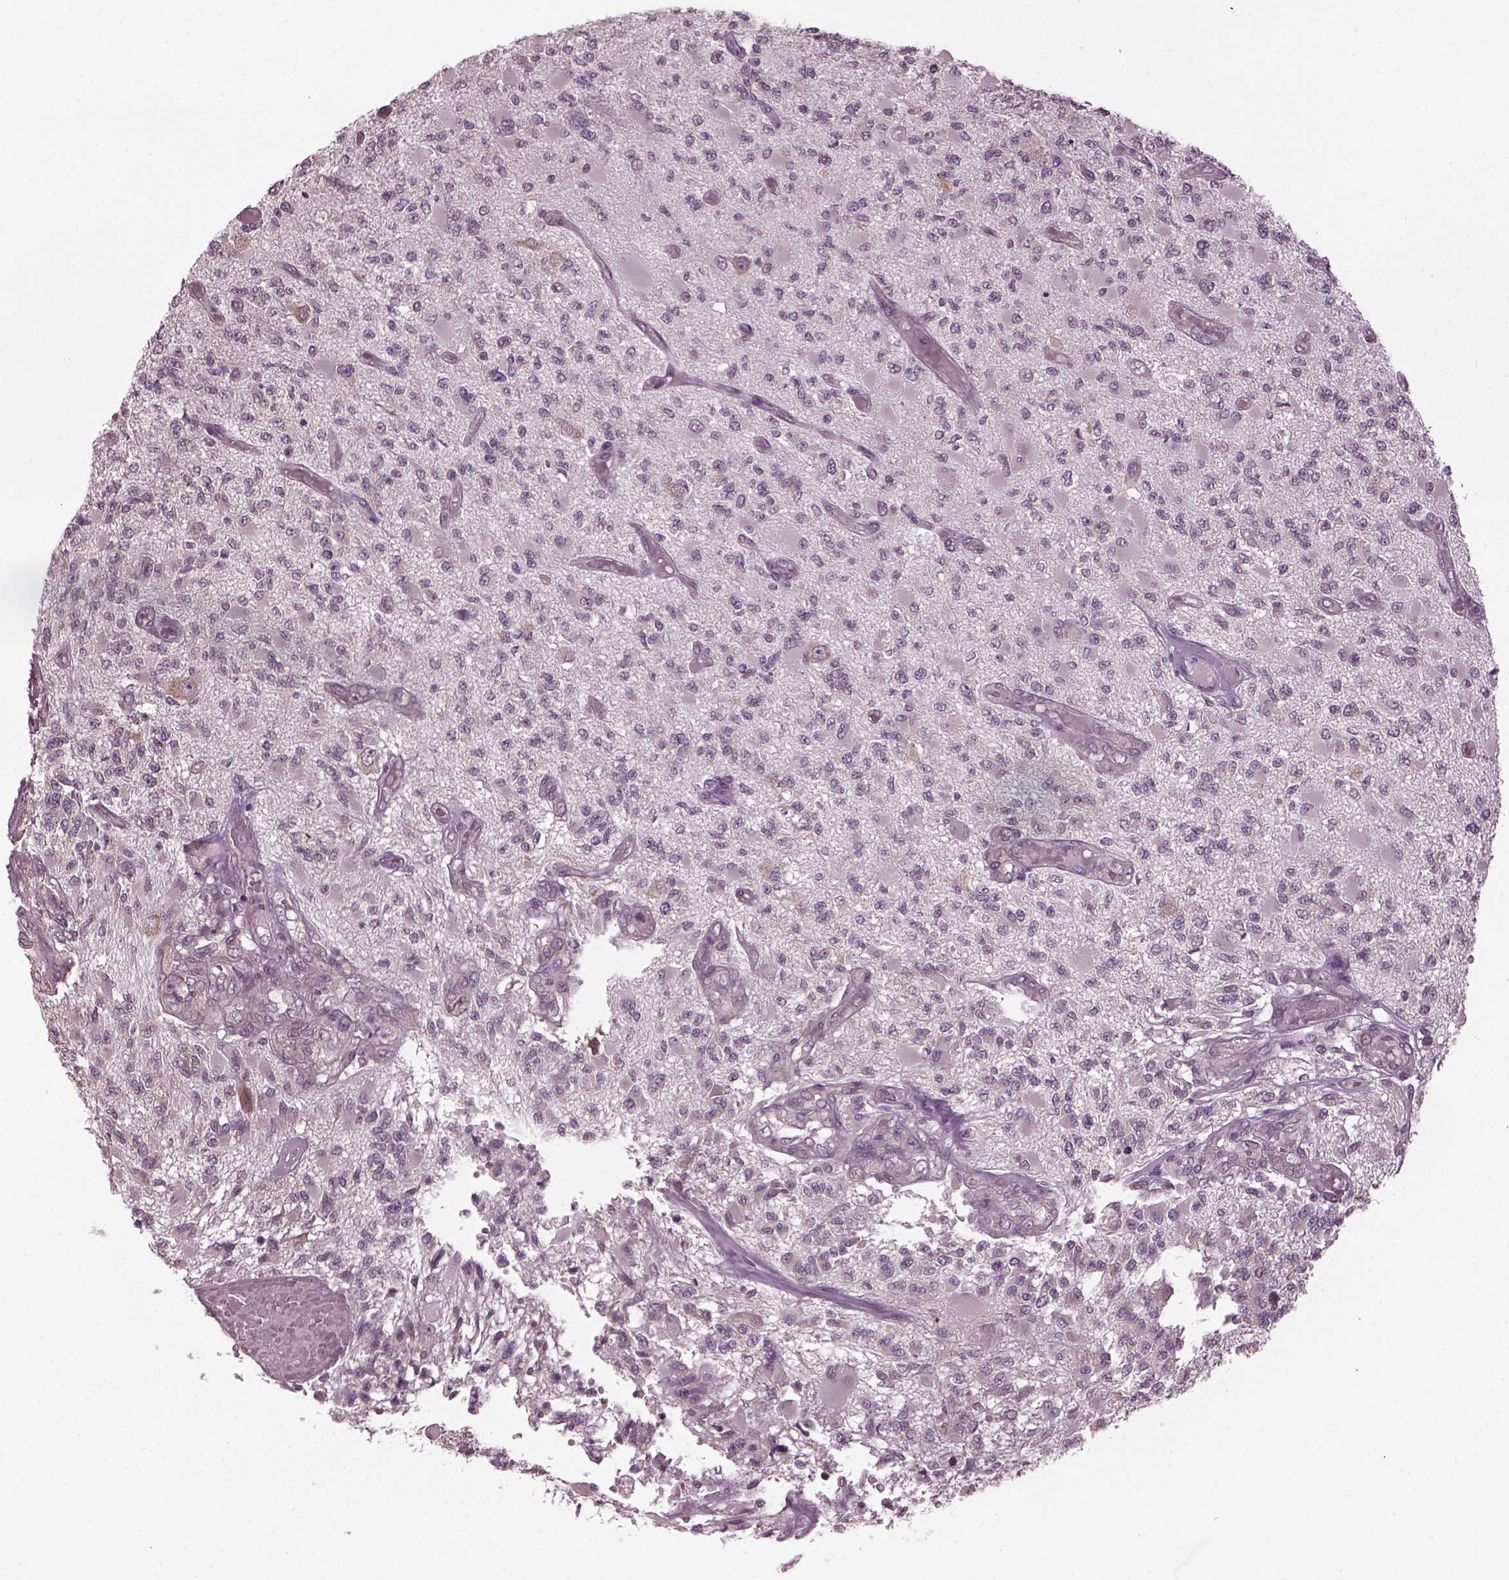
{"staining": {"intensity": "negative", "quantity": "none", "location": "none"}, "tissue": "glioma", "cell_type": "Tumor cells", "image_type": "cancer", "snomed": [{"axis": "morphology", "description": "Glioma, malignant, High grade"}, {"axis": "topography", "description": "Brain"}], "caption": "The image shows no staining of tumor cells in glioma.", "gene": "CABP5", "patient": {"sex": "female", "age": 63}}